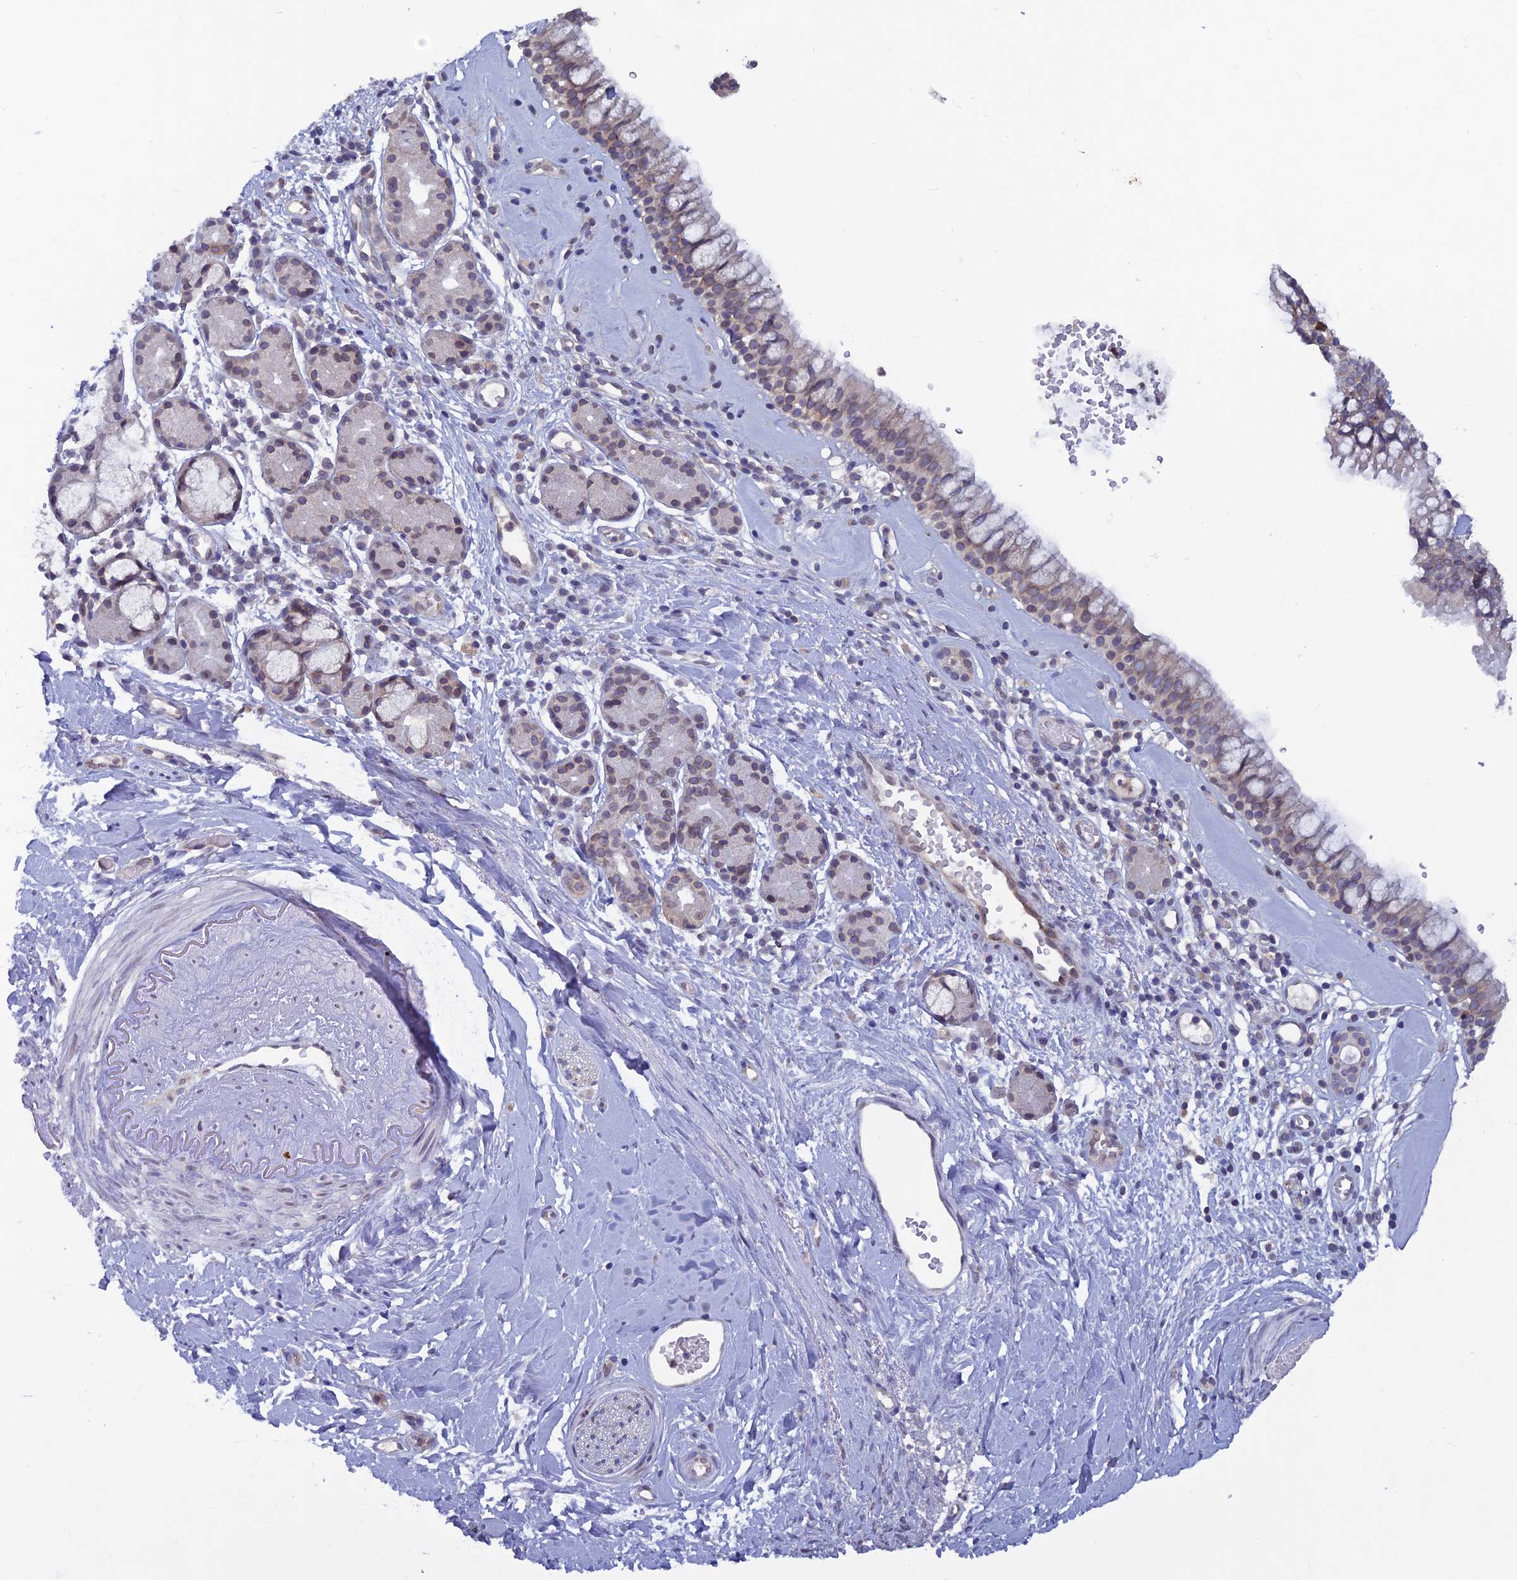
{"staining": {"intensity": "weak", "quantity": "<25%", "location": "nuclear"}, "tissue": "nasopharynx", "cell_type": "Respiratory epithelial cells", "image_type": "normal", "snomed": [{"axis": "morphology", "description": "Normal tissue, NOS"}, {"axis": "topography", "description": "Nasopharynx"}], "caption": "A histopathology image of nasopharynx stained for a protein exhibits no brown staining in respiratory epithelial cells. (Immunohistochemistry (ihc), brightfield microscopy, high magnification).", "gene": "WDR46", "patient": {"sex": "male", "age": 82}}